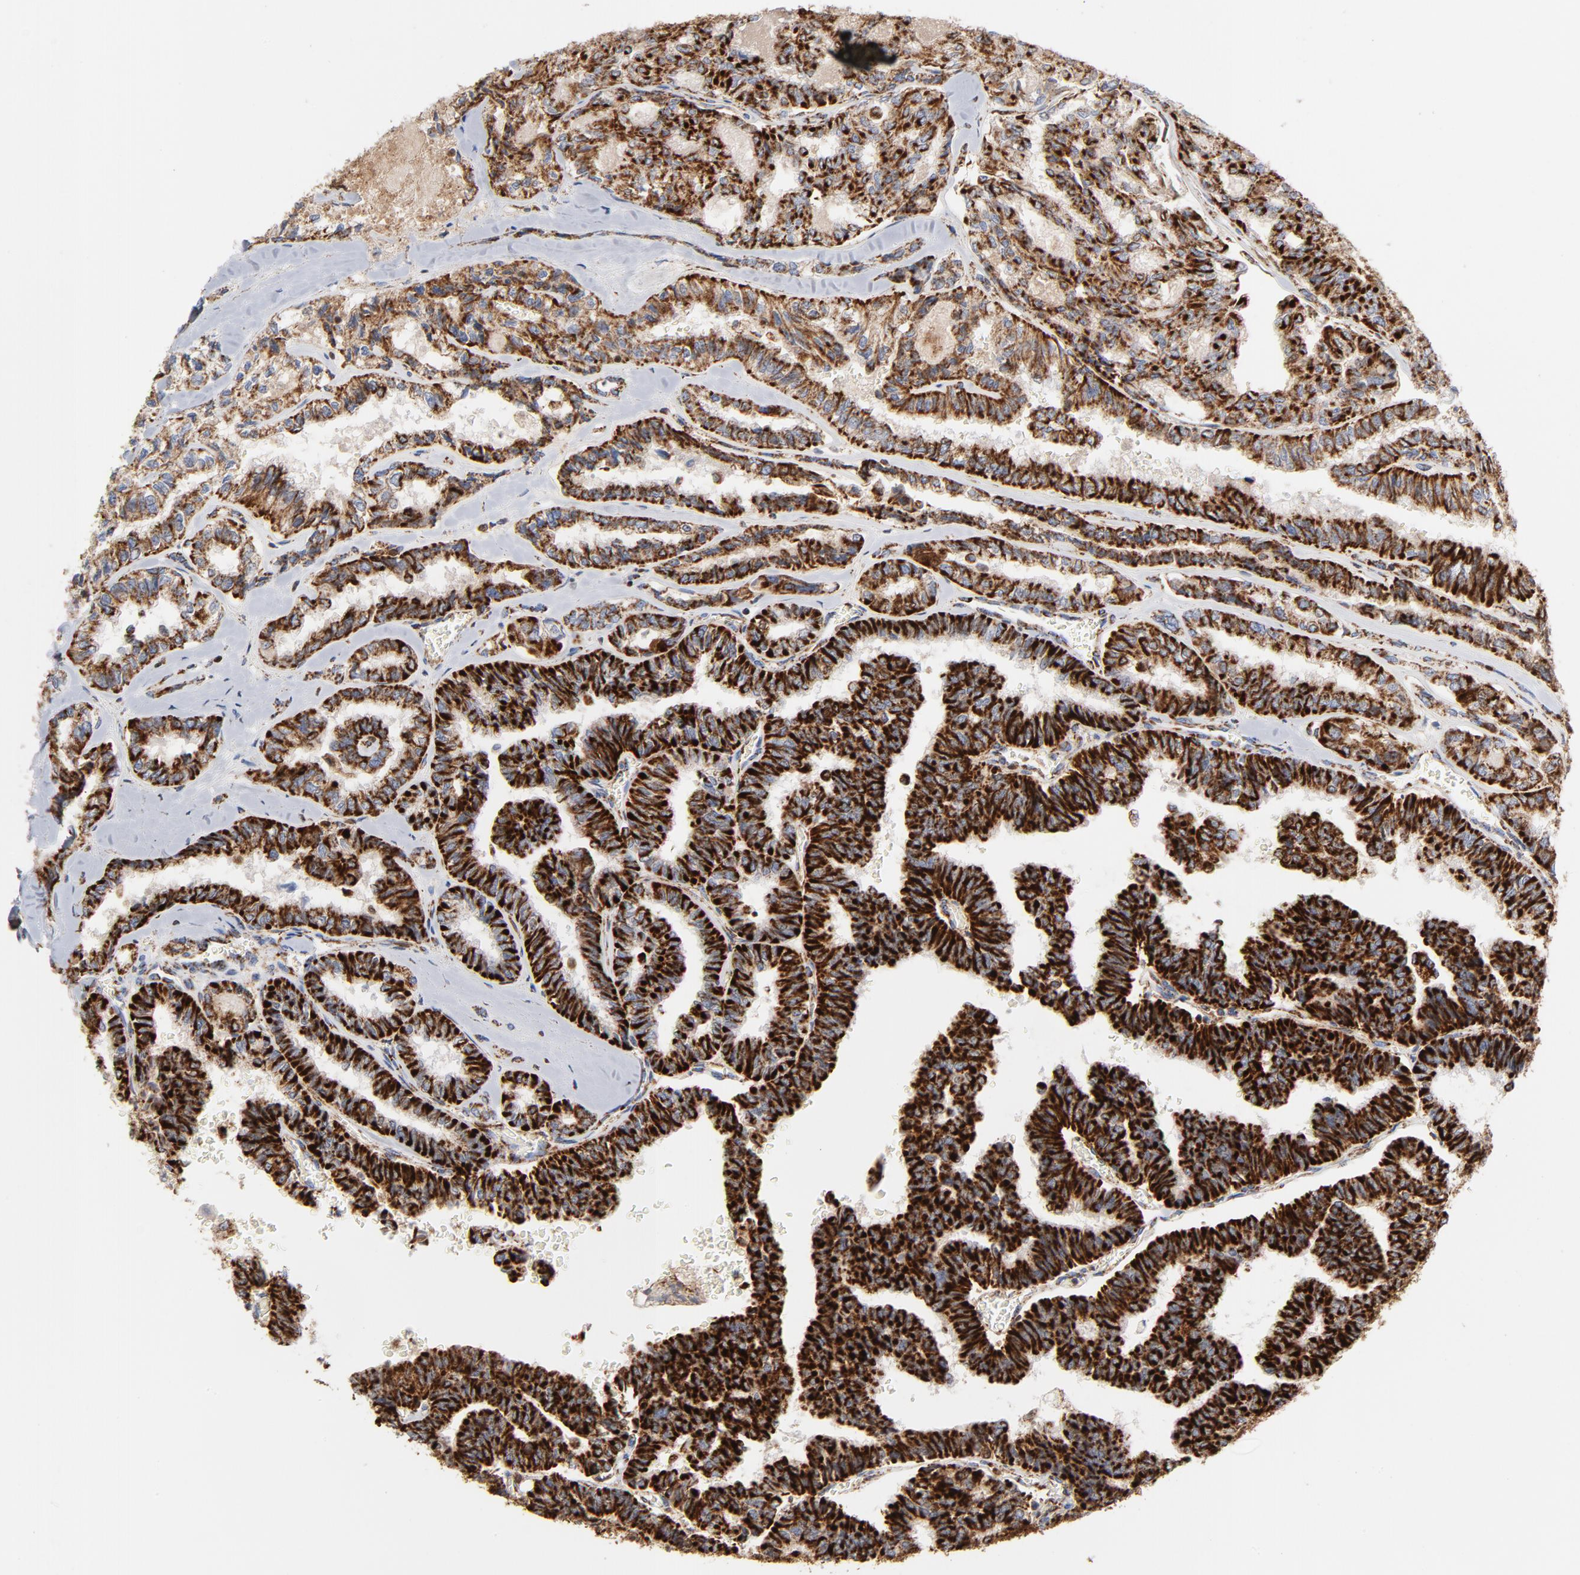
{"staining": {"intensity": "strong", "quantity": ">75%", "location": "cytoplasmic/membranous"}, "tissue": "thyroid cancer", "cell_type": "Tumor cells", "image_type": "cancer", "snomed": [{"axis": "morphology", "description": "Papillary adenocarcinoma, NOS"}, {"axis": "topography", "description": "Thyroid gland"}], "caption": "Protein expression analysis of thyroid cancer (papillary adenocarcinoma) displays strong cytoplasmic/membranous staining in about >75% of tumor cells.", "gene": "DIABLO", "patient": {"sex": "female", "age": 35}}